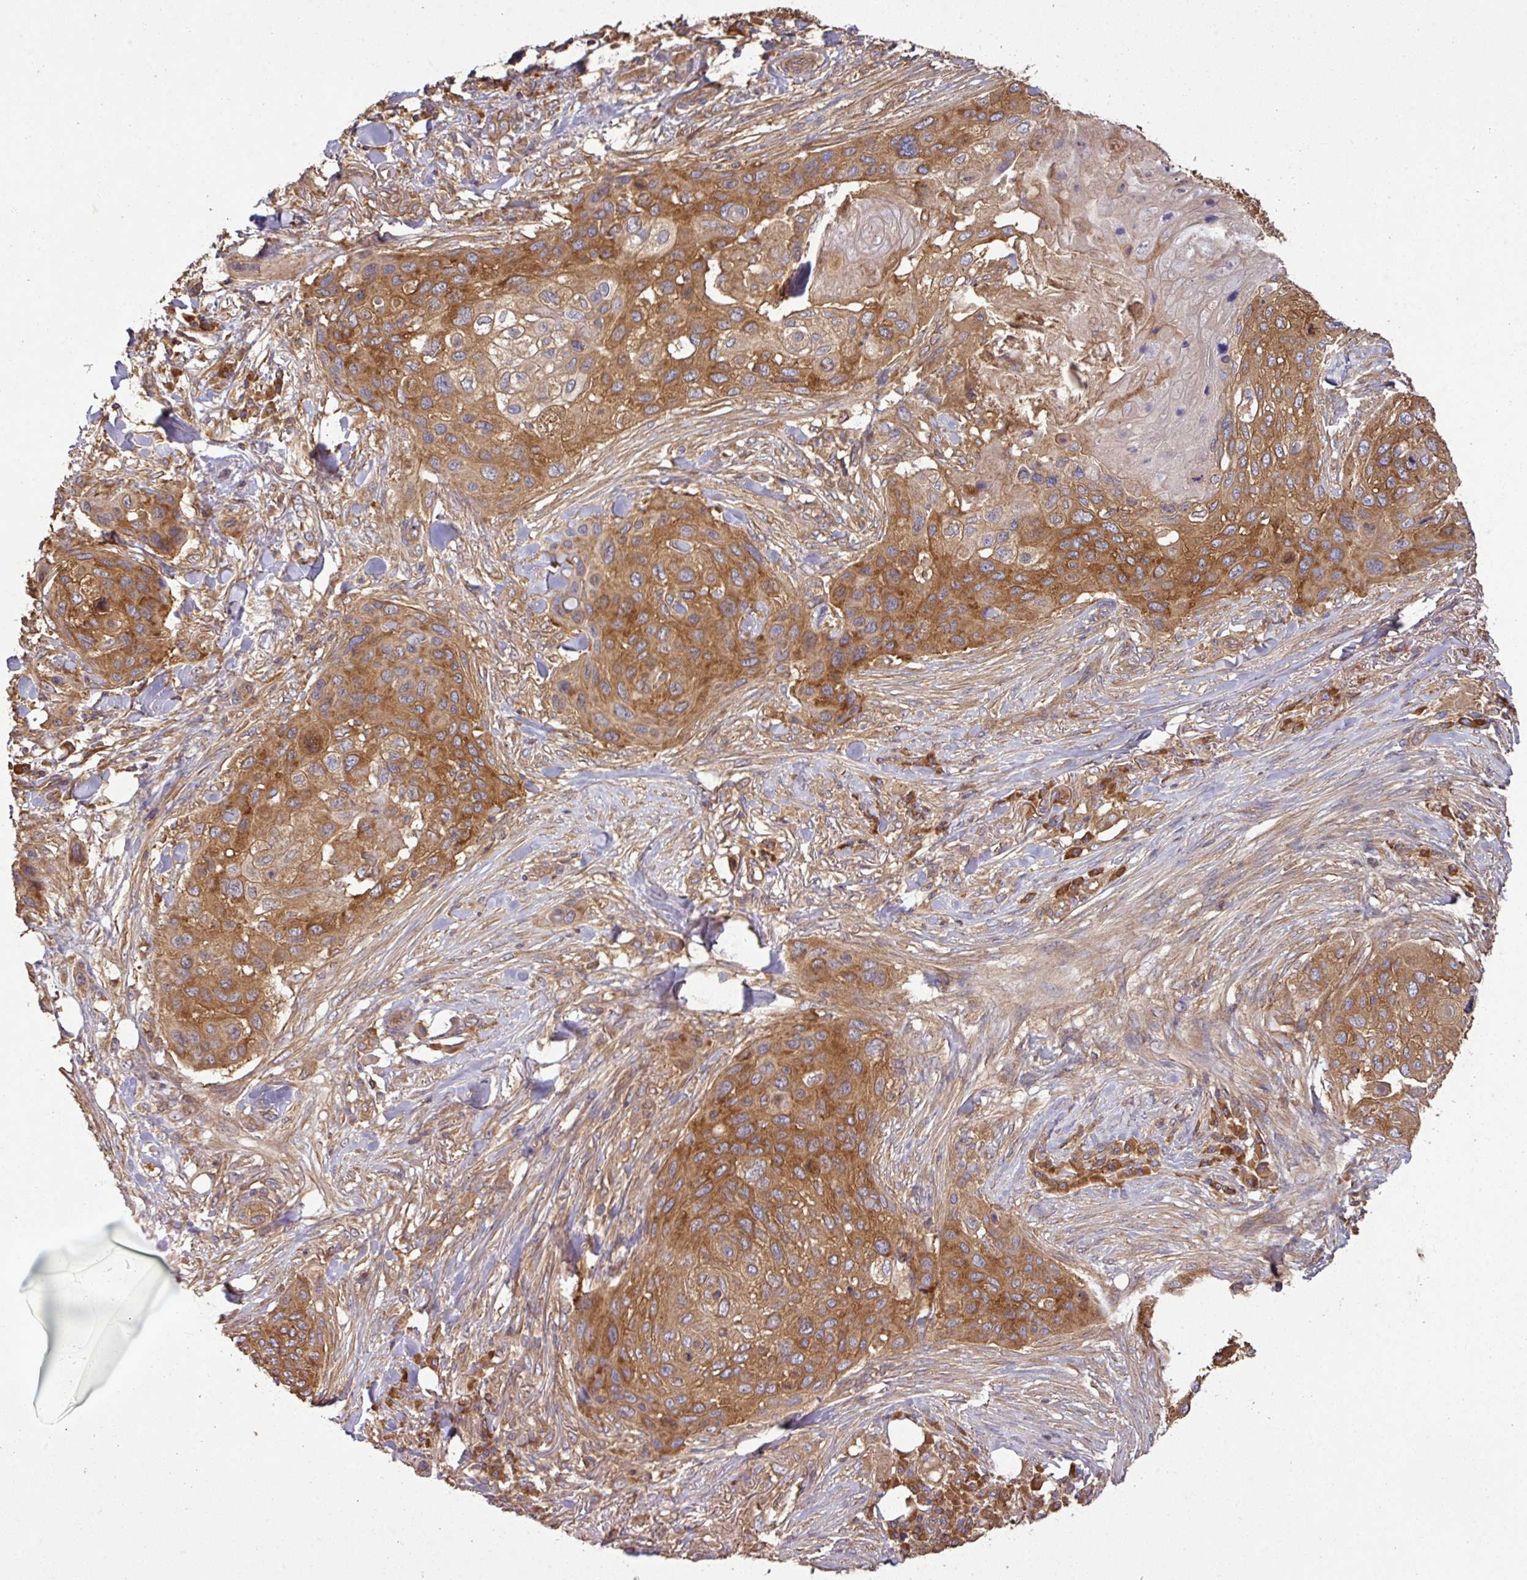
{"staining": {"intensity": "moderate", "quantity": ">75%", "location": "cytoplasmic/membranous"}, "tissue": "skin cancer", "cell_type": "Tumor cells", "image_type": "cancer", "snomed": [{"axis": "morphology", "description": "Squamous cell carcinoma, NOS"}, {"axis": "topography", "description": "Skin"}], "caption": "A brown stain labels moderate cytoplasmic/membranous positivity of a protein in squamous cell carcinoma (skin) tumor cells. (IHC, brightfield microscopy, high magnification).", "gene": "GSPT1", "patient": {"sex": "female", "age": 87}}